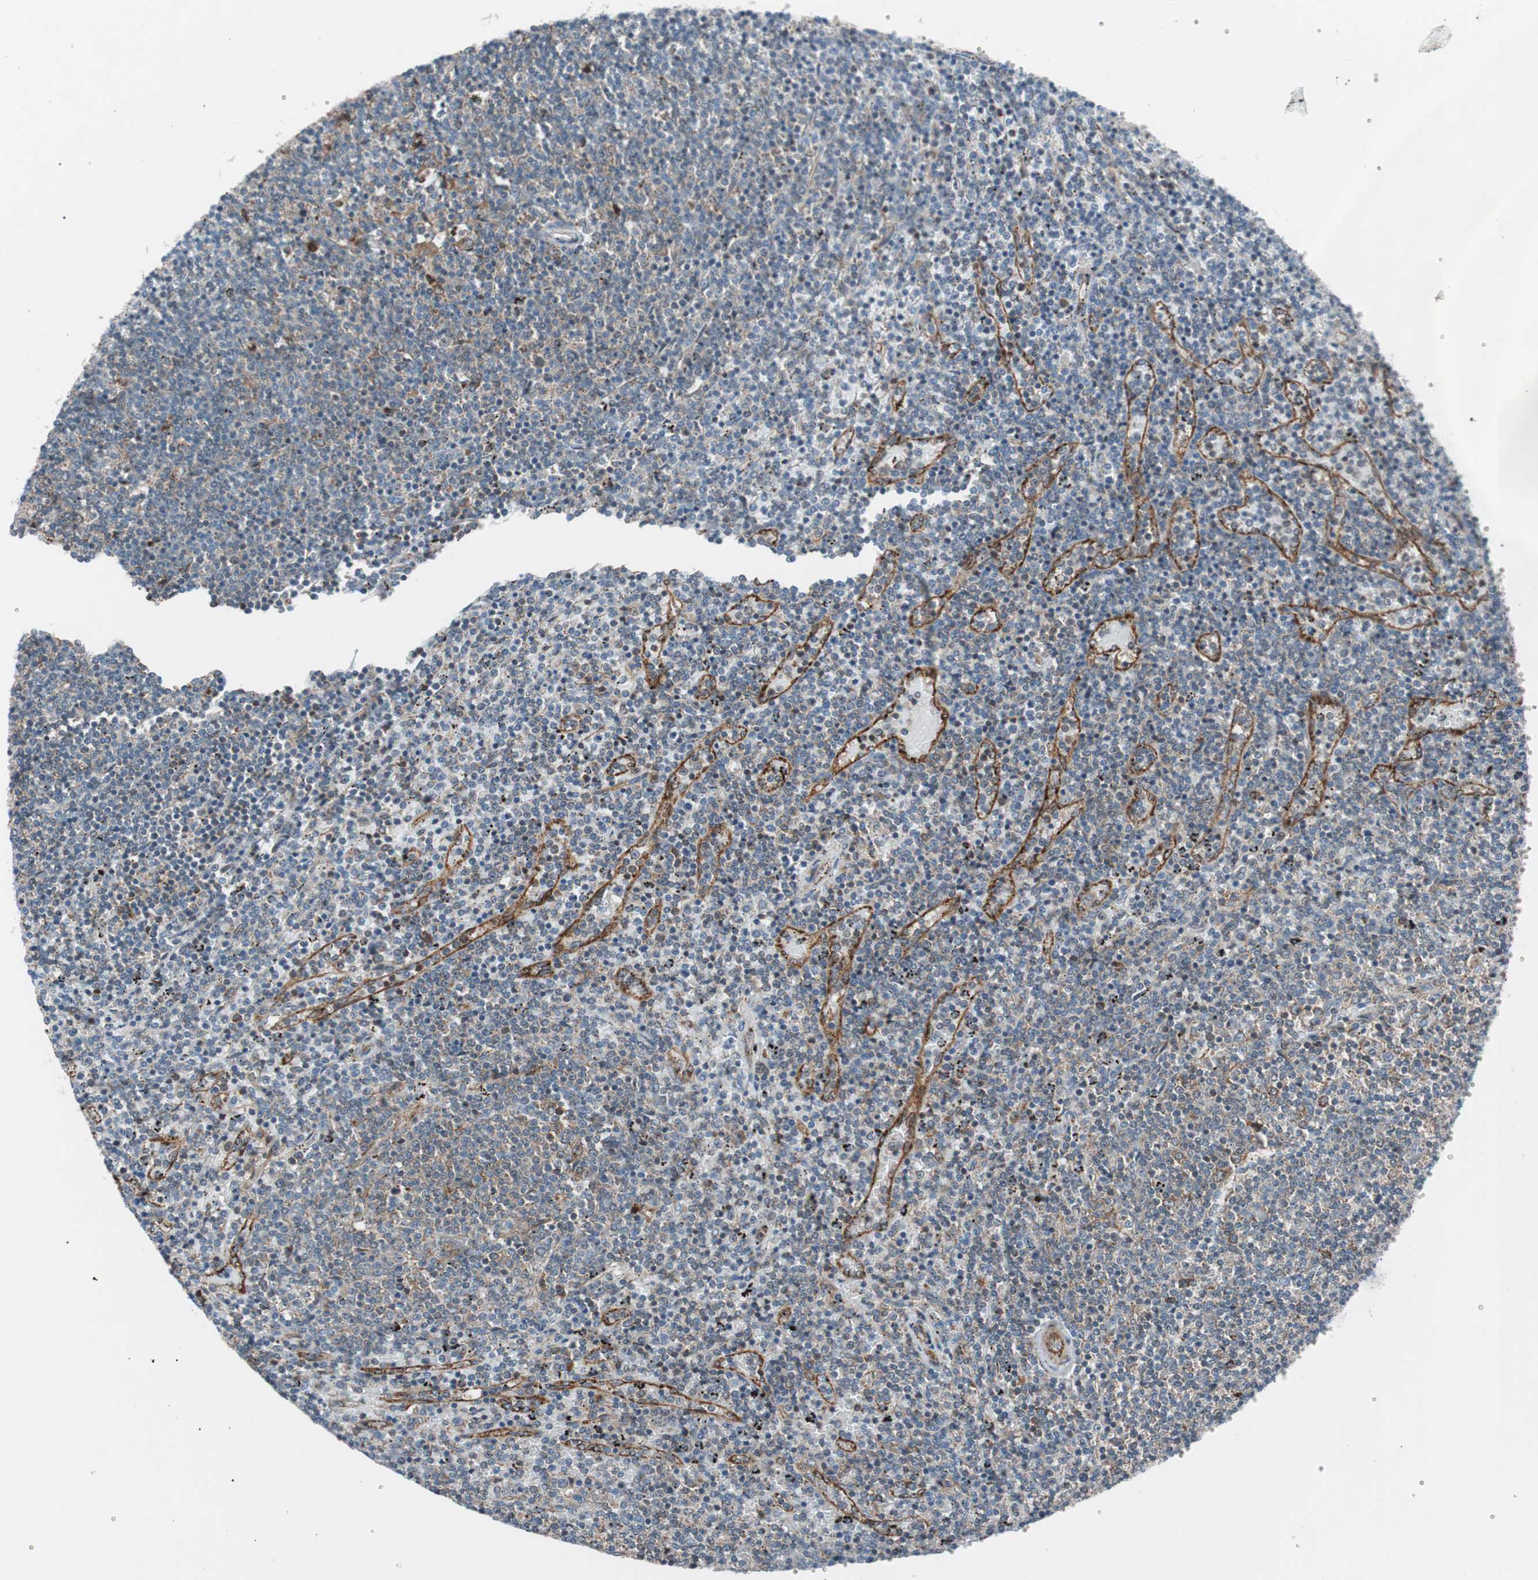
{"staining": {"intensity": "negative", "quantity": "none", "location": "none"}, "tissue": "lymphoma", "cell_type": "Tumor cells", "image_type": "cancer", "snomed": [{"axis": "morphology", "description": "Malignant lymphoma, non-Hodgkin's type, Low grade"}, {"axis": "topography", "description": "Spleen"}], "caption": "The IHC photomicrograph has no significant staining in tumor cells of lymphoma tissue. (DAB IHC, high magnification).", "gene": "CCL14", "patient": {"sex": "female", "age": 50}}